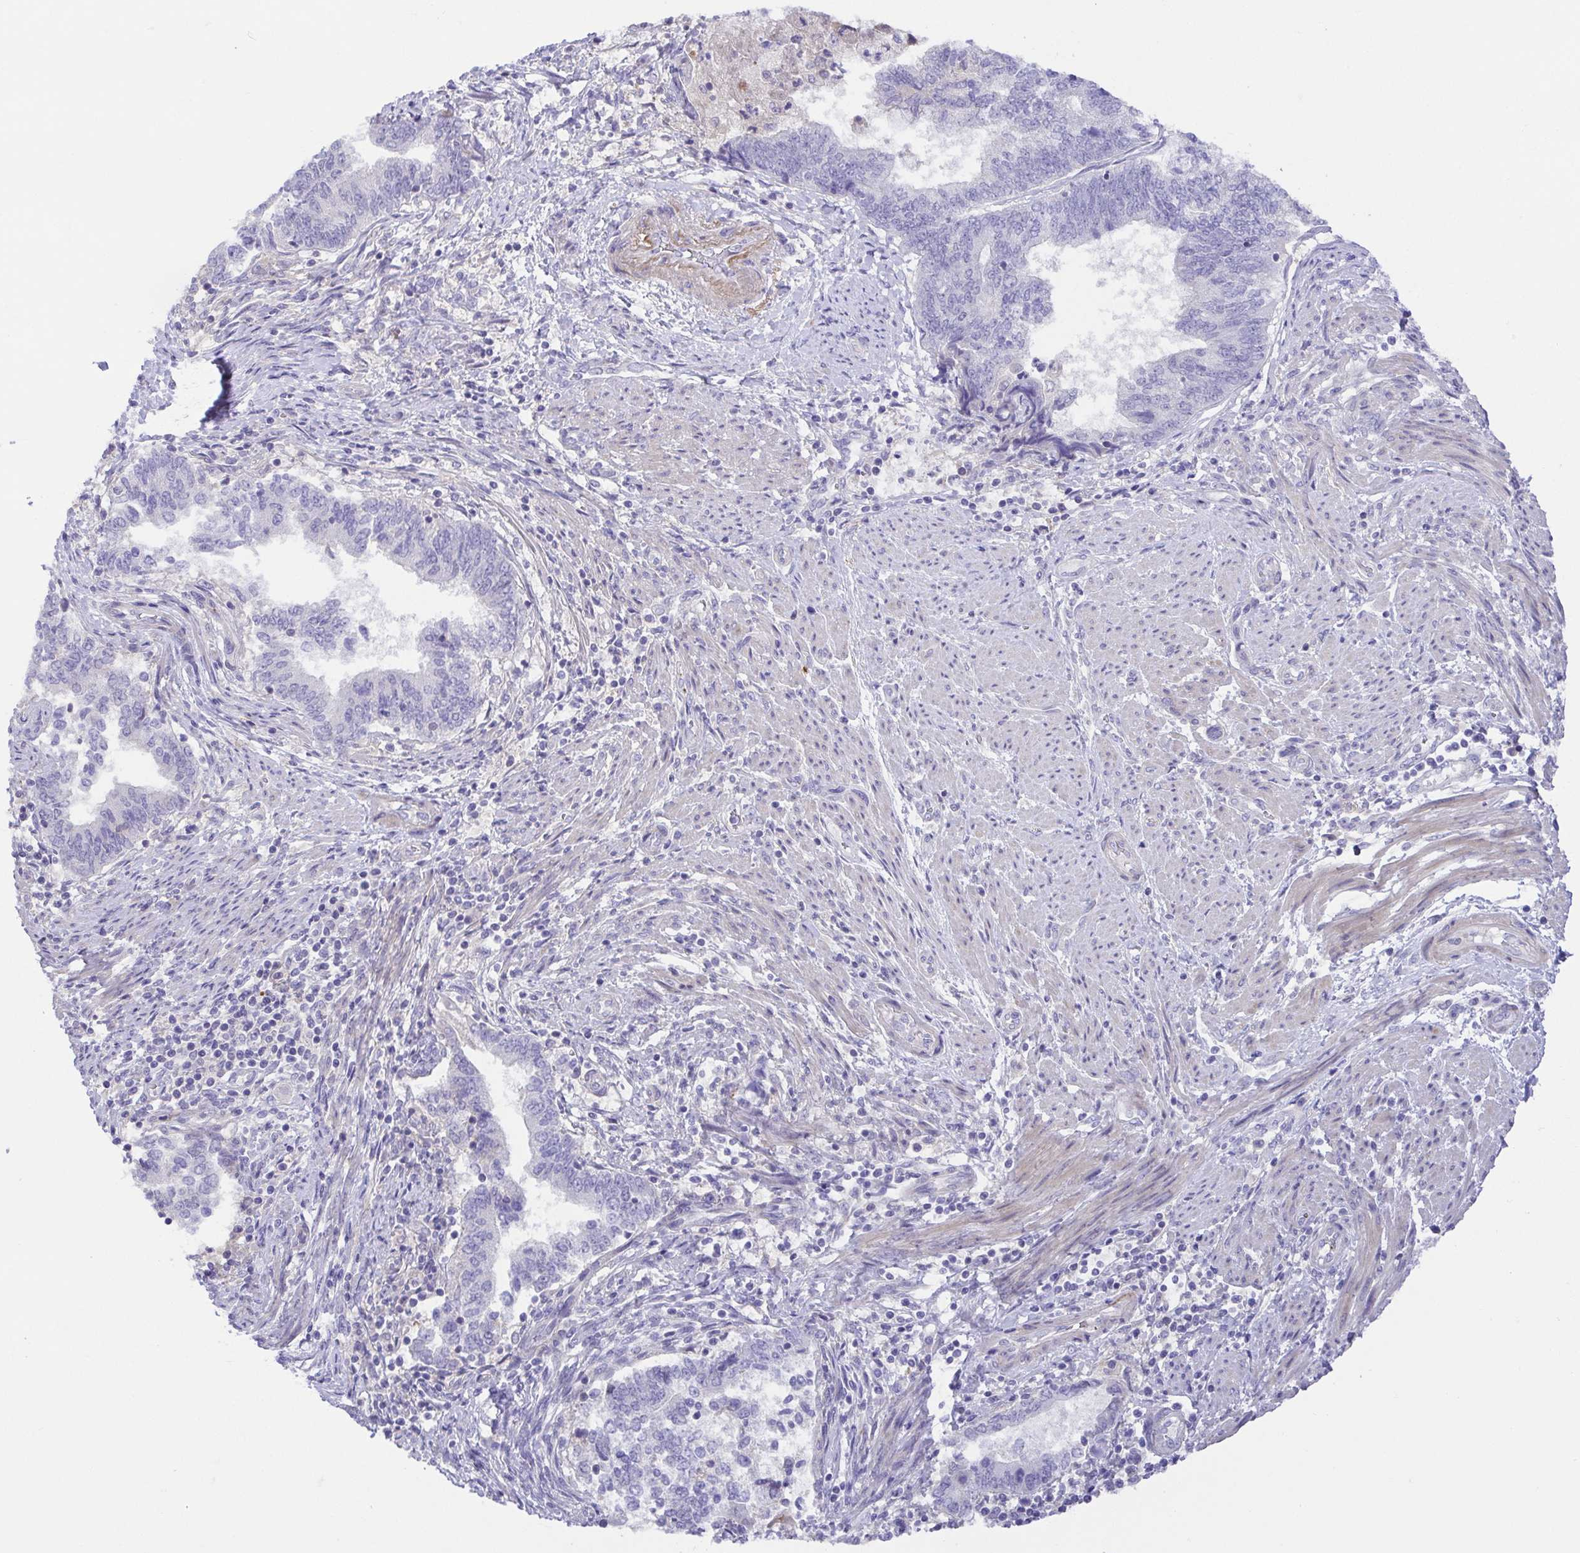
{"staining": {"intensity": "negative", "quantity": "none", "location": "none"}, "tissue": "endometrial cancer", "cell_type": "Tumor cells", "image_type": "cancer", "snomed": [{"axis": "morphology", "description": "Adenocarcinoma, NOS"}, {"axis": "topography", "description": "Endometrium"}], "caption": "IHC of human endometrial cancer displays no positivity in tumor cells.", "gene": "PRR14L", "patient": {"sex": "female", "age": 65}}